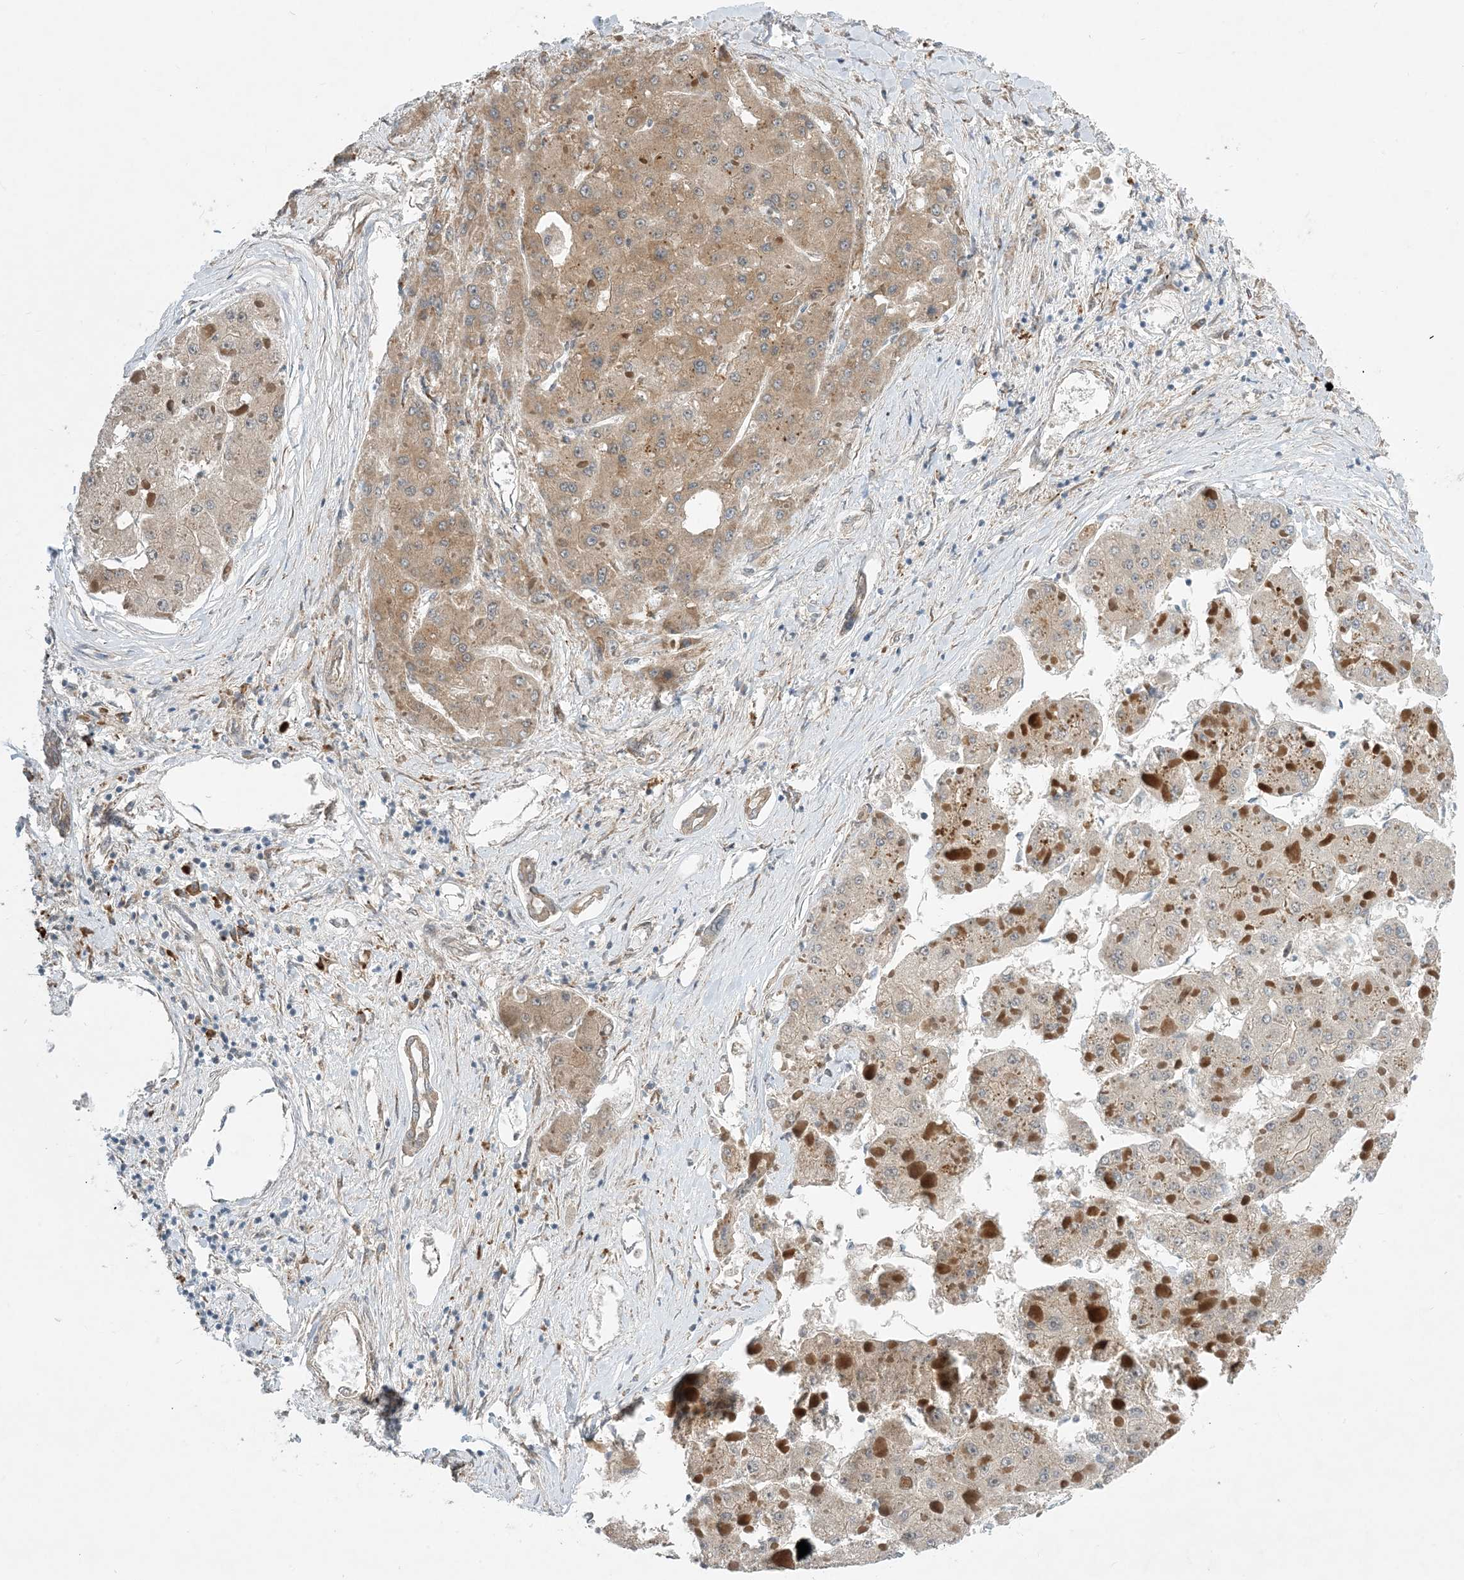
{"staining": {"intensity": "weak", "quantity": ">75%", "location": "cytoplasmic/membranous"}, "tissue": "liver cancer", "cell_type": "Tumor cells", "image_type": "cancer", "snomed": [{"axis": "morphology", "description": "Carcinoma, Hepatocellular, NOS"}, {"axis": "topography", "description": "Liver"}], "caption": "Protein expression analysis of liver cancer shows weak cytoplasmic/membranous expression in about >75% of tumor cells.", "gene": "PHOSPHO2", "patient": {"sex": "female", "age": 73}}